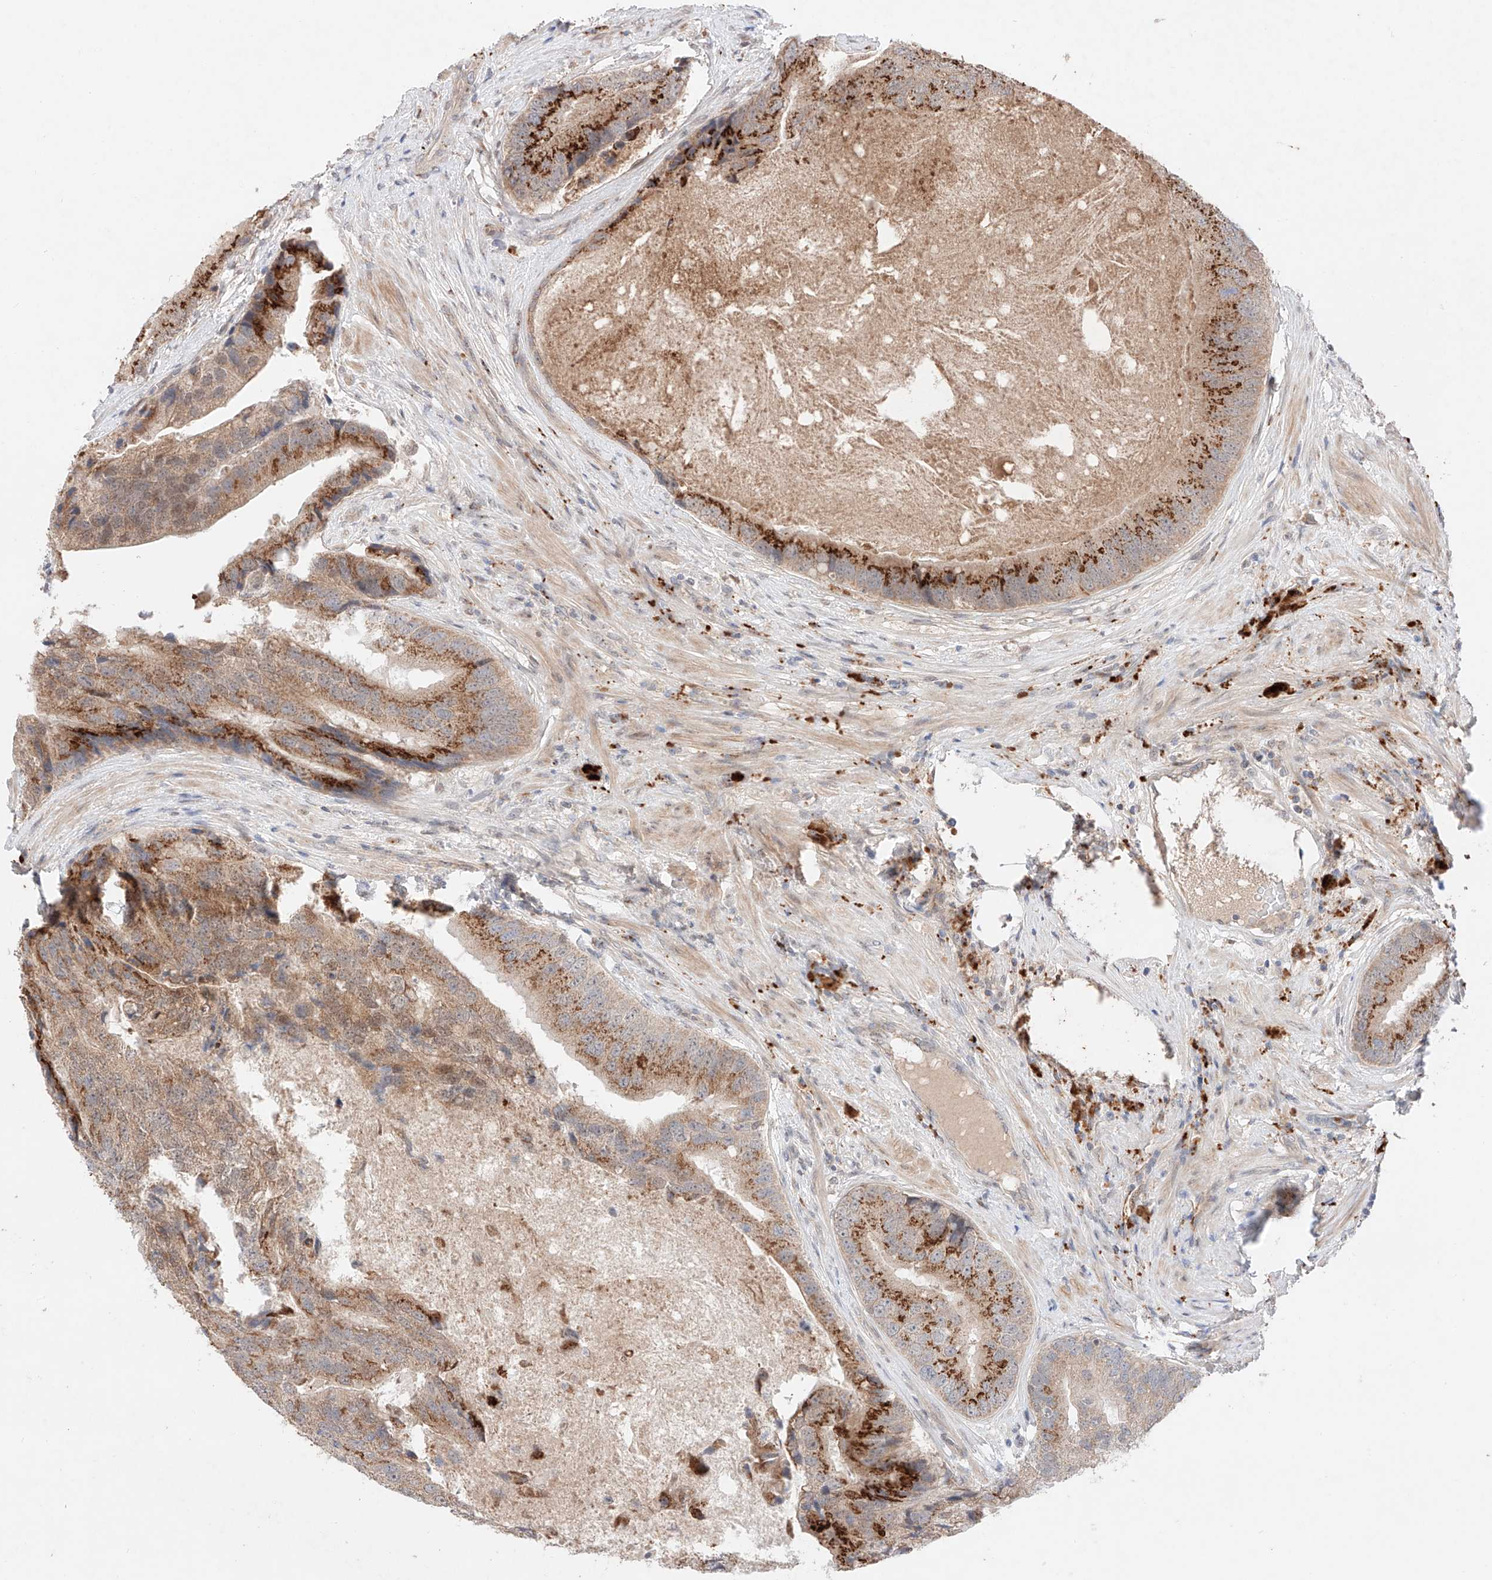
{"staining": {"intensity": "strong", "quantity": "25%-75%", "location": "cytoplasmic/membranous"}, "tissue": "prostate cancer", "cell_type": "Tumor cells", "image_type": "cancer", "snomed": [{"axis": "morphology", "description": "Adenocarcinoma, High grade"}, {"axis": "topography", "description": "Prostate"}], "caption": "A brown stain highlights strong cytoplasmic/membranous positivity of a protein in prostate adenocarcinoma (high-grade) tumor cells. The staining is performed using DAB brown chromogen to label protein expression. The nuclei are counter-stained blue using hematoxylin.", "gene": "GCNT1", "patient": {"sex": "male", "age": 70}}